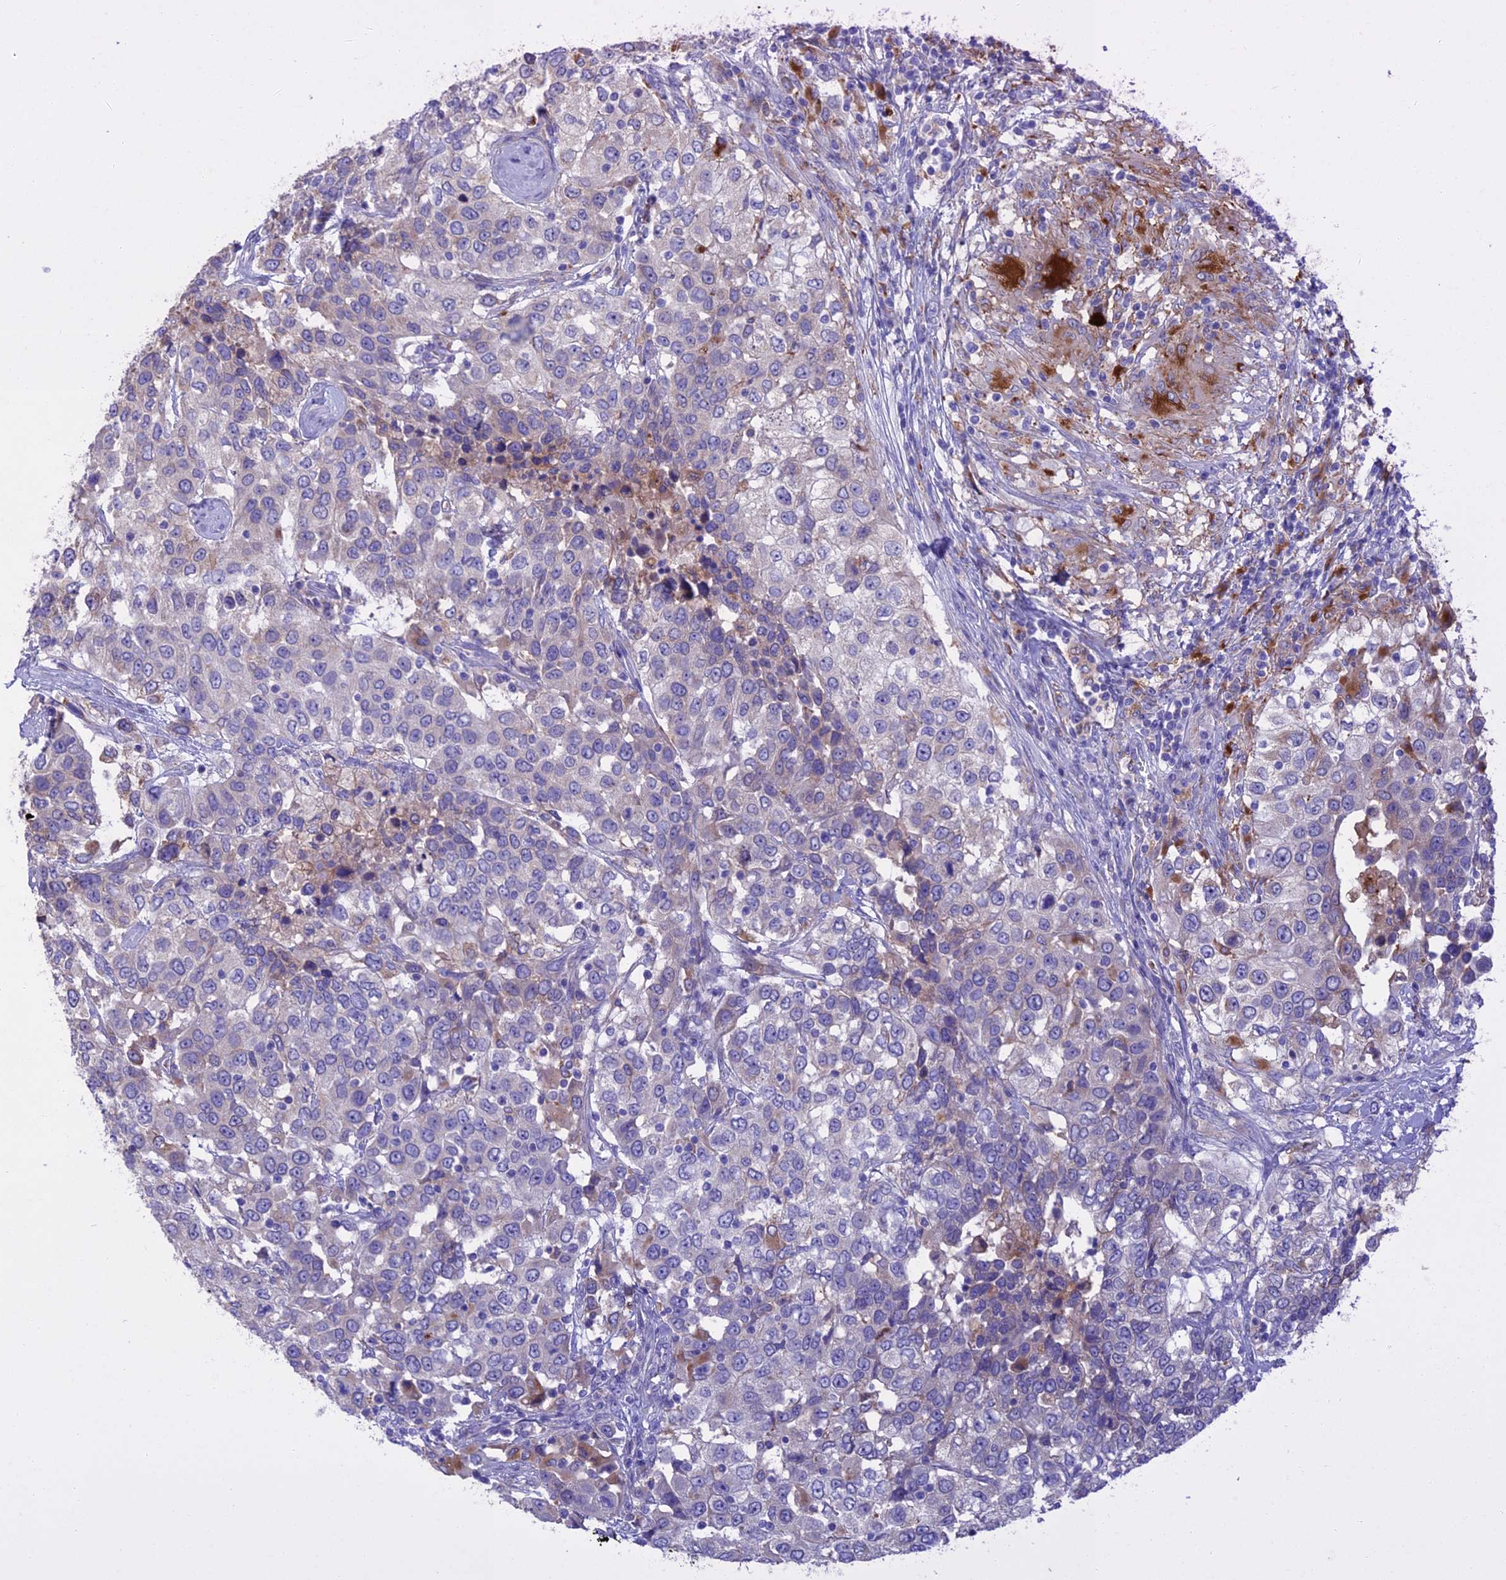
{"staining": {"intensity": "moderate", "quantity": "<25%", "location": "cytoplasmic/membranous"}, "tissue": "urothelial cancer", "cell_type": "Tumor cells", "image_type": "cancer", "snomed": [{"axis": "morphology", "description": "Urothelial carcinoma, High grade"}, {"axis": "topography", "description": "Urinary bladder"}], "caption": "Immunohistochemical staining of human urothelial cancer reveals low levels of moderate cytoplasmic/membranous protein expression in approximately <25% of tumor cells.", "gene": "SLC2A6", "patient": {"sex": "female", "age": 80}}